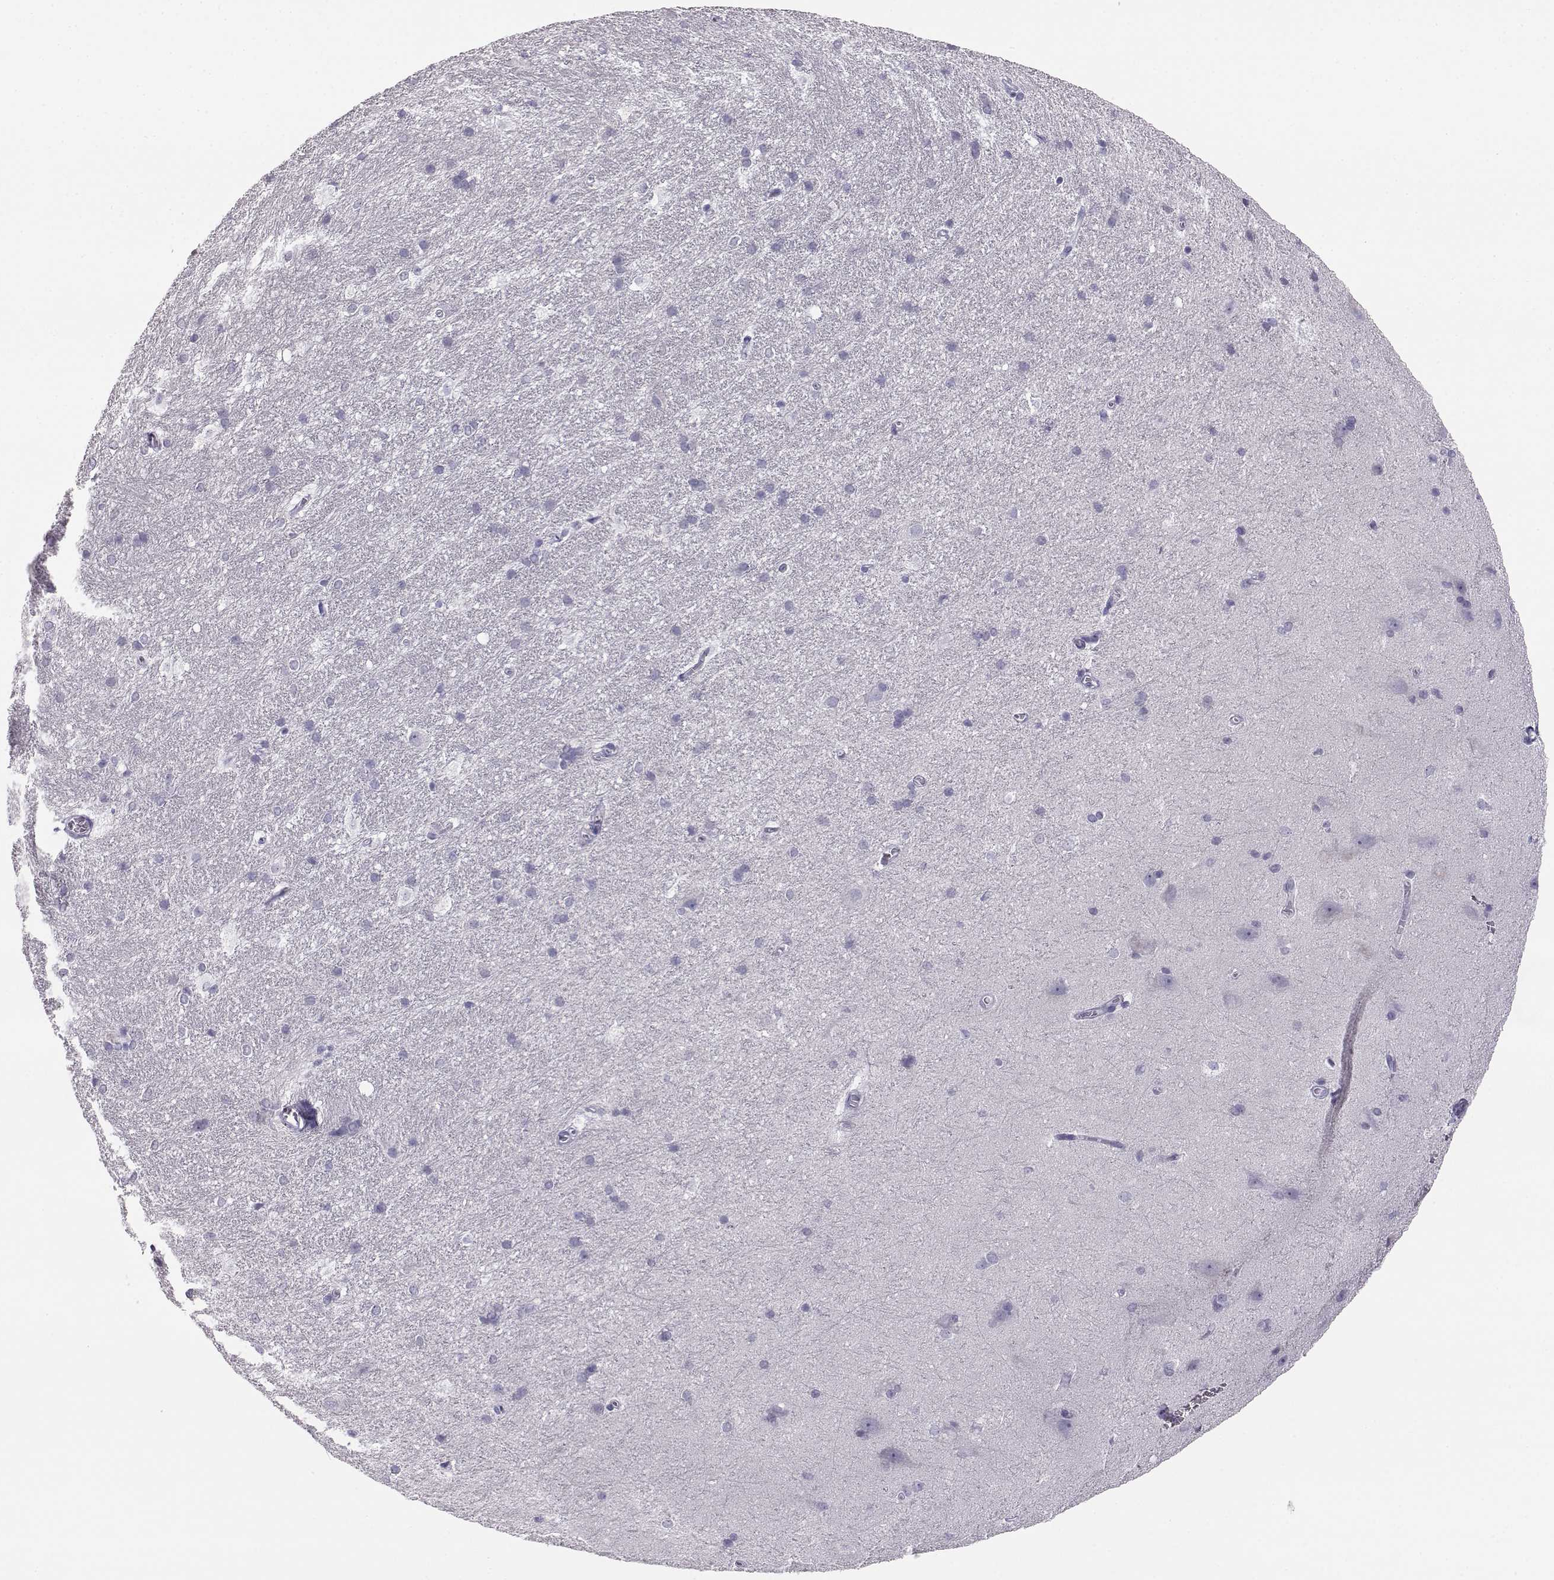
{"staining": {"intensity": "negative", "quantity": "none", "location": "none"}, "tissue": "hippocampus", "cell_type": "Glial cells", "image_type": "normal", "snomed": [{"axis": "morphology", "description": "Normal tissue, NOS"}, {"axis": "topography", "description": "Cerebral cortex"}, {"axis": "topography", "description": "Hippocampus"}], "caption": "Immunohistochemical staining of unremarkable hippocampus displays no significant expression in glial cells.", "gene": "ITLN1", "patient": {"sex": "female", "age": 19}}